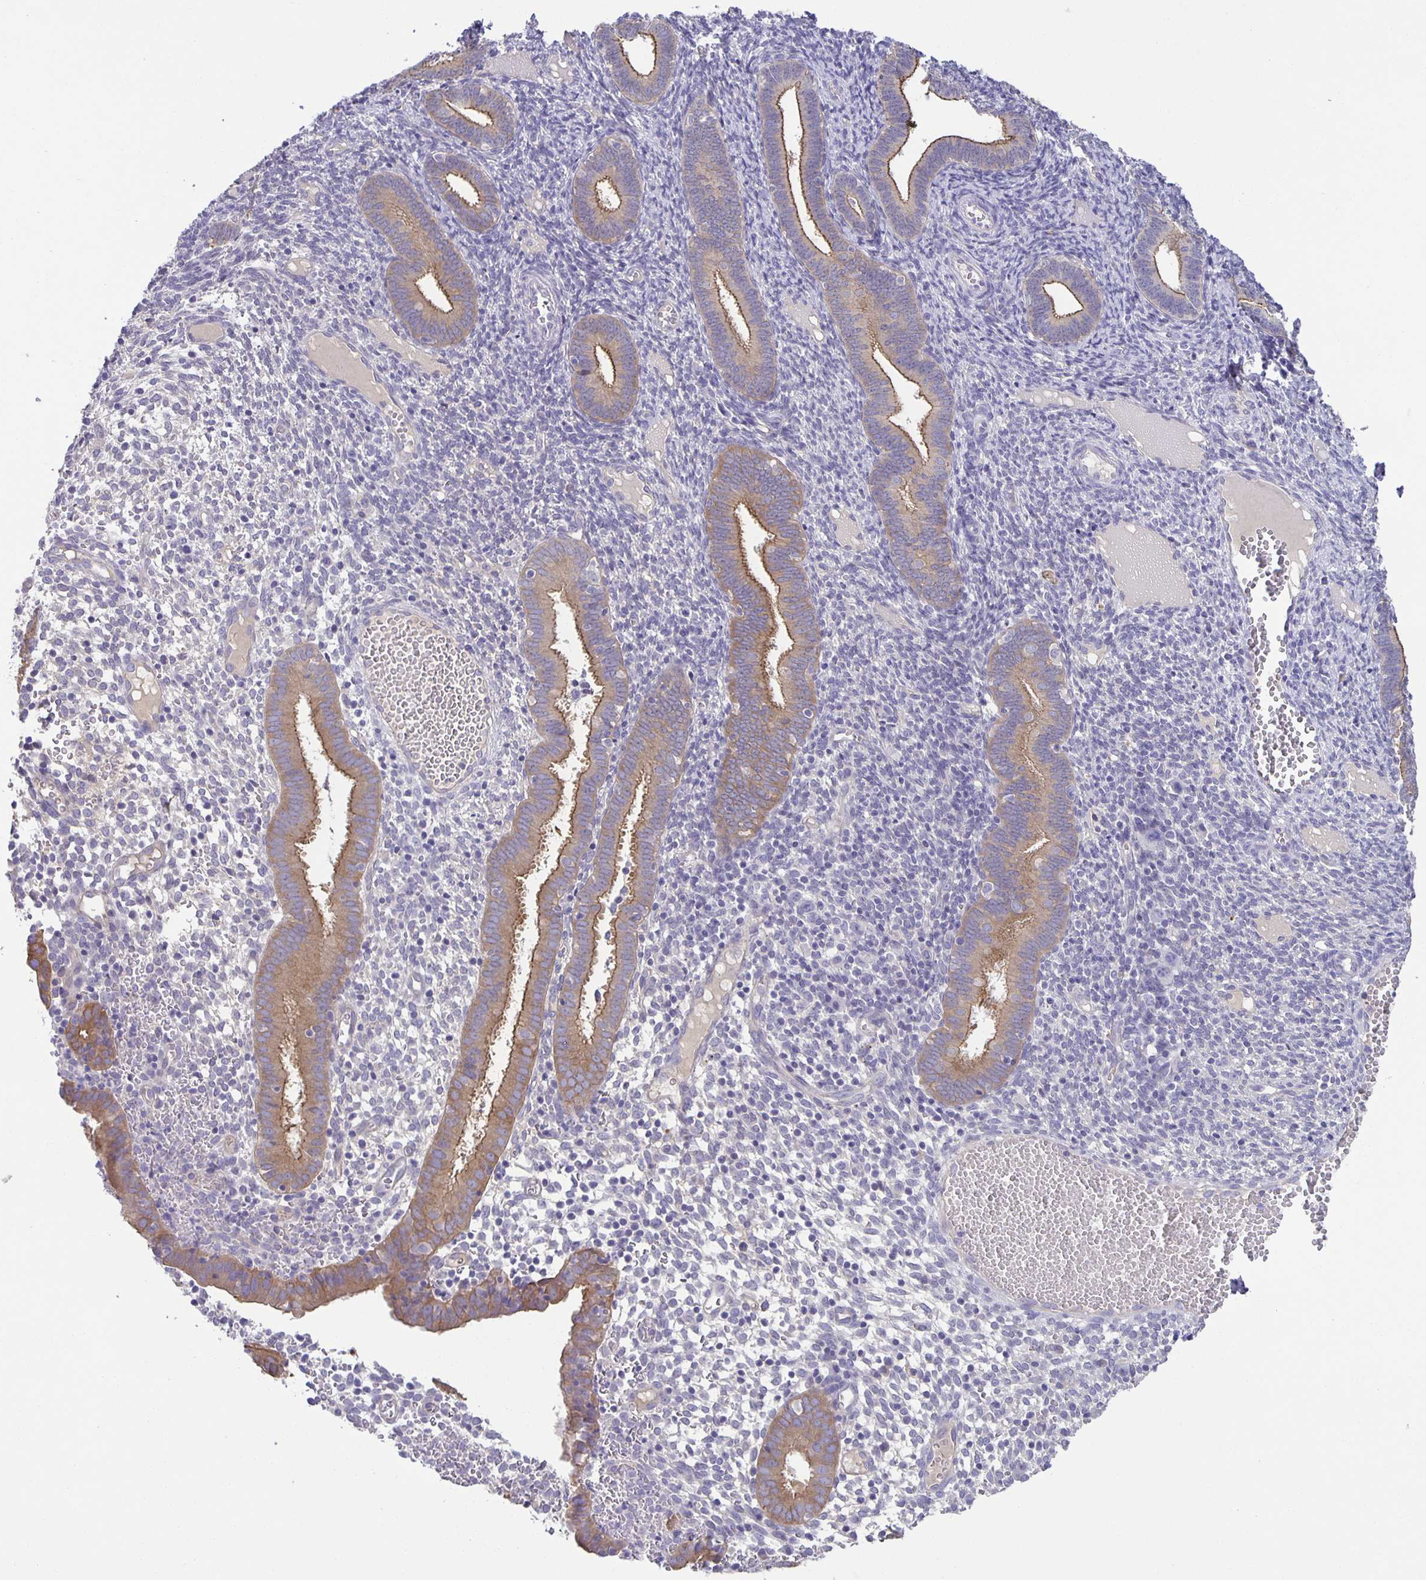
{"staining": {"intensity": "negative", "quantity": "none", "location": "none"}, "tissue": "endometrium", "cell_type": "Cells in endometrial stroma", "image_type": "normal", "snomed": [{"axis": "morphology", "description": "Normal tissue, NOS"}, {"axis": "topography", "description": "Endometrium"}], "caption": "Immunohistochemical staining of benign endometrium reveals no significant positivity in cells in endometrial stroma.", "gene": "PTPN3", "patient": {"sex": "female", "age": 41}}